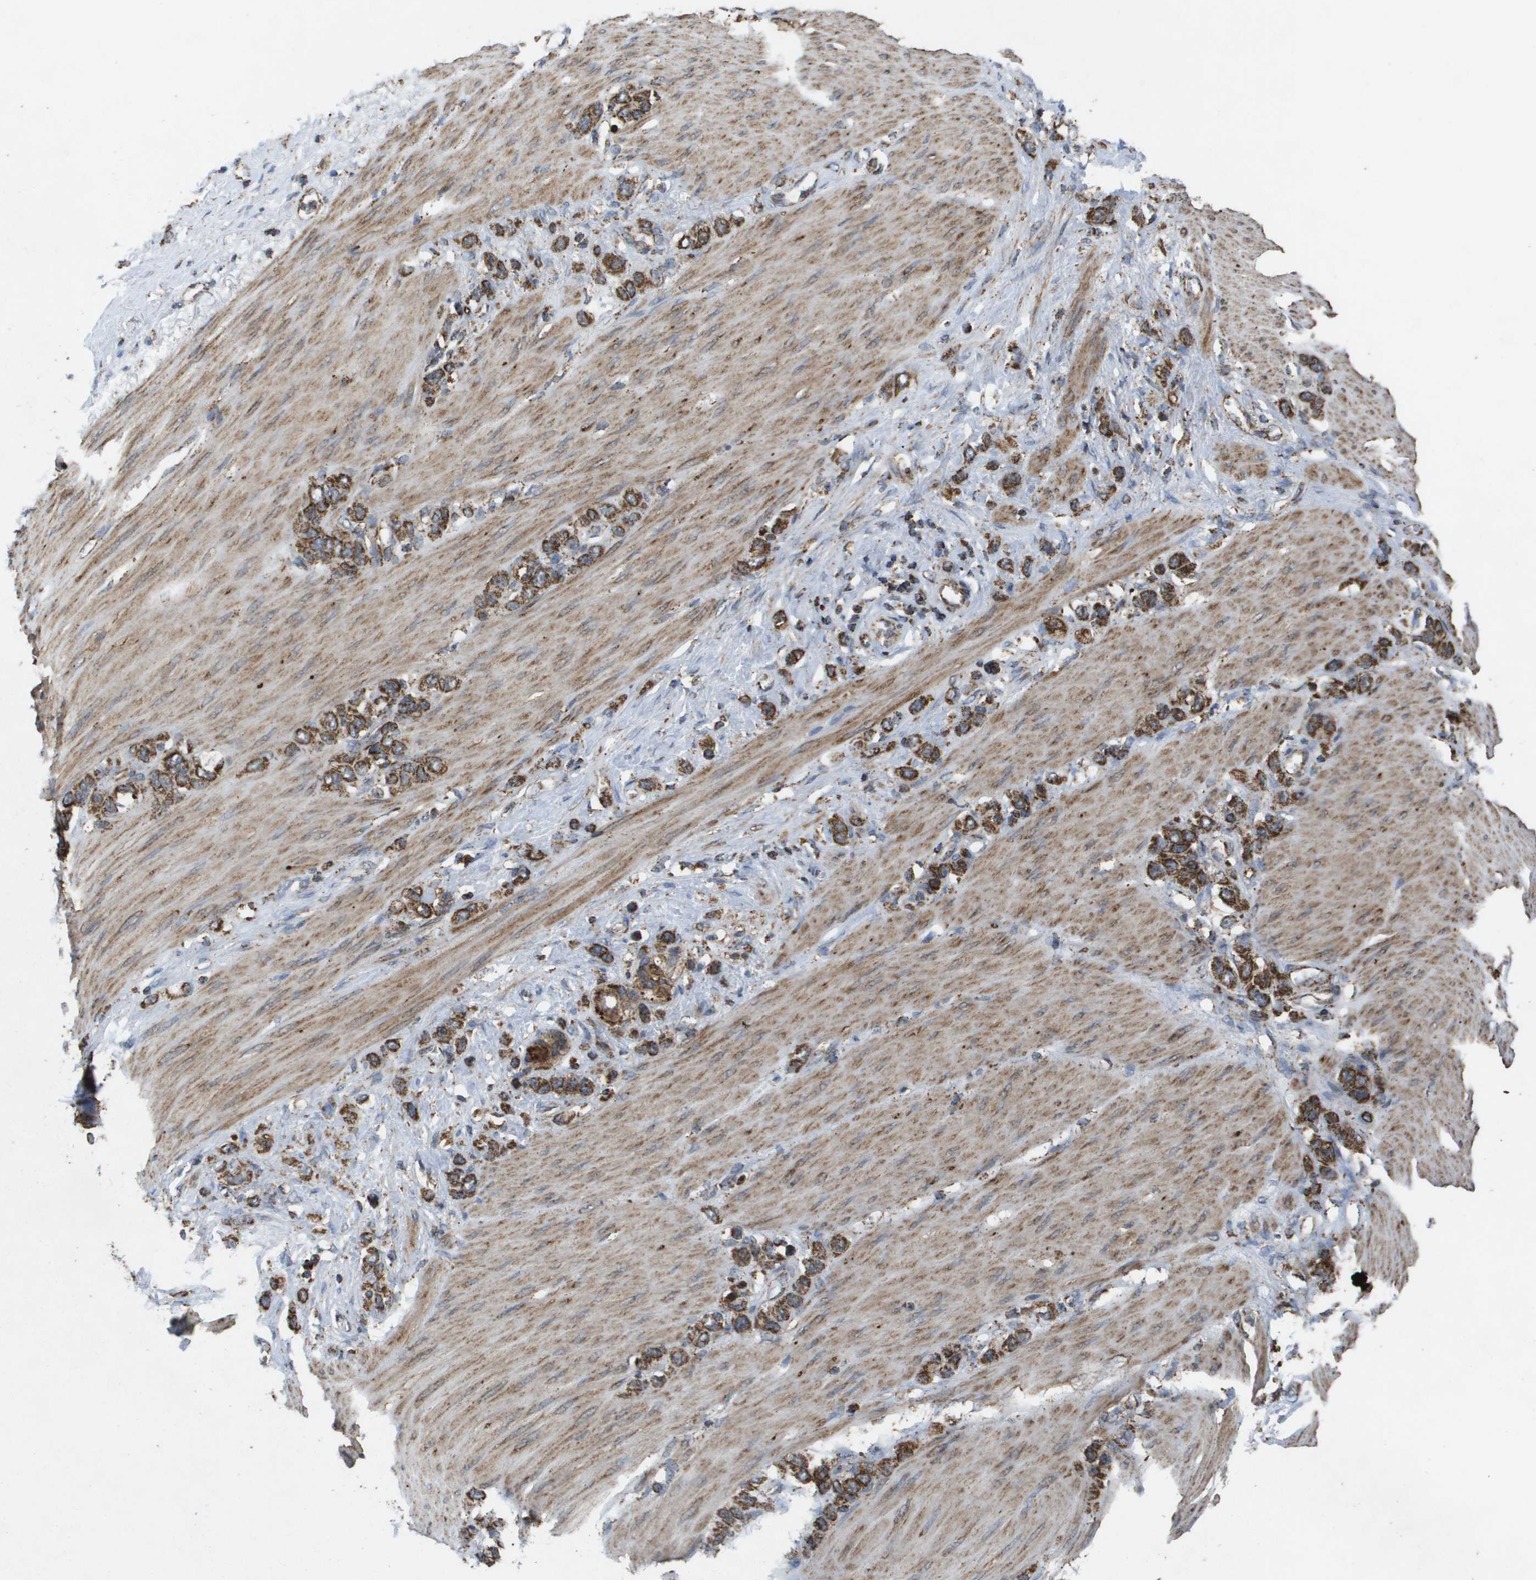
{"staining": {"intensity": "moderate", "quantity": ">75%", "location": "cytoplasmic/membranous"}, "tissue": "stomach cancer", "cell_type": "Tumor cells", "image_type": "cancer", "snomed": [{"axis": "morphology", "description": "Adenocarcinoma, NOS"}, {"axis": "morphology", "description": "Adenocarcinoma, High grade"}, {"axis": "topography", "description": "Stomach, upper"}, {"axis": "topography", "description": "Stomach, lower"}], "caption": "This is an image of IHC staining of adenocarcinoma (high-grade) (stomach), which shows moderate staining in the cytoplasmic/membranous of tumor cells.", "gene": "HSPE1", "patient": {"sex": "female", "age": 65}}